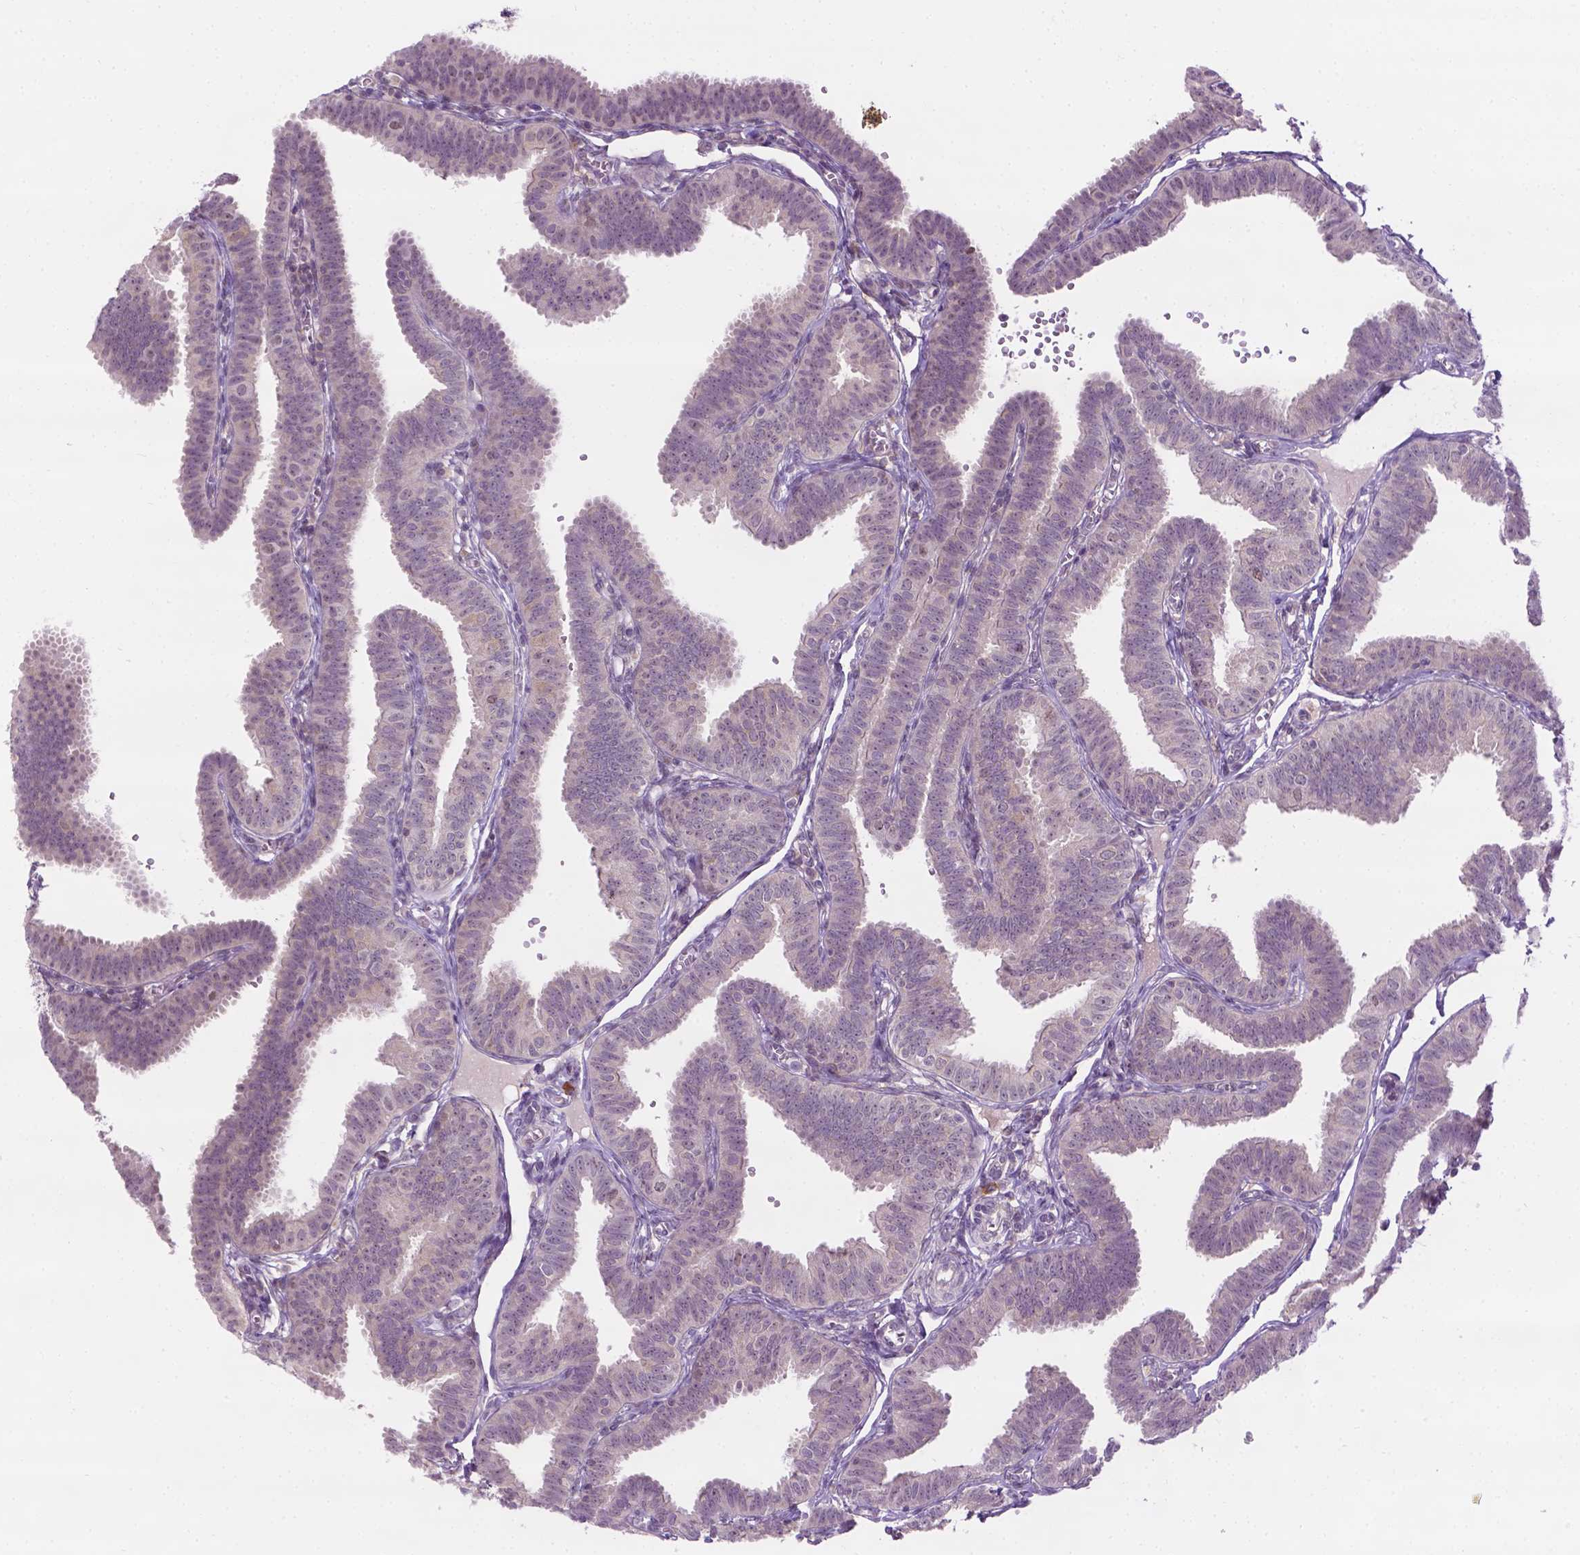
{"staining": {"intensity": "negative", "quantity": "none", "location": "none"}, "tissue": "fallopian tube", "cell_type": "Glandular cells", "image_type": "normal", "snomed": [{"axis": "morphology", "description": "Normal tissue, NOS"}, {"axis": "topography", "description": "Fallopian tube"}], "caption": "There is no significant positivity in glandular cells of fallopian tube. The staining is performed using DAB (3,3'-diaminobenzidine) brown chromogen with nuclei counter-stained in using hematoxylin.", "gene": "DENND4A", "patient": {"sex": "female", "age": 25}}